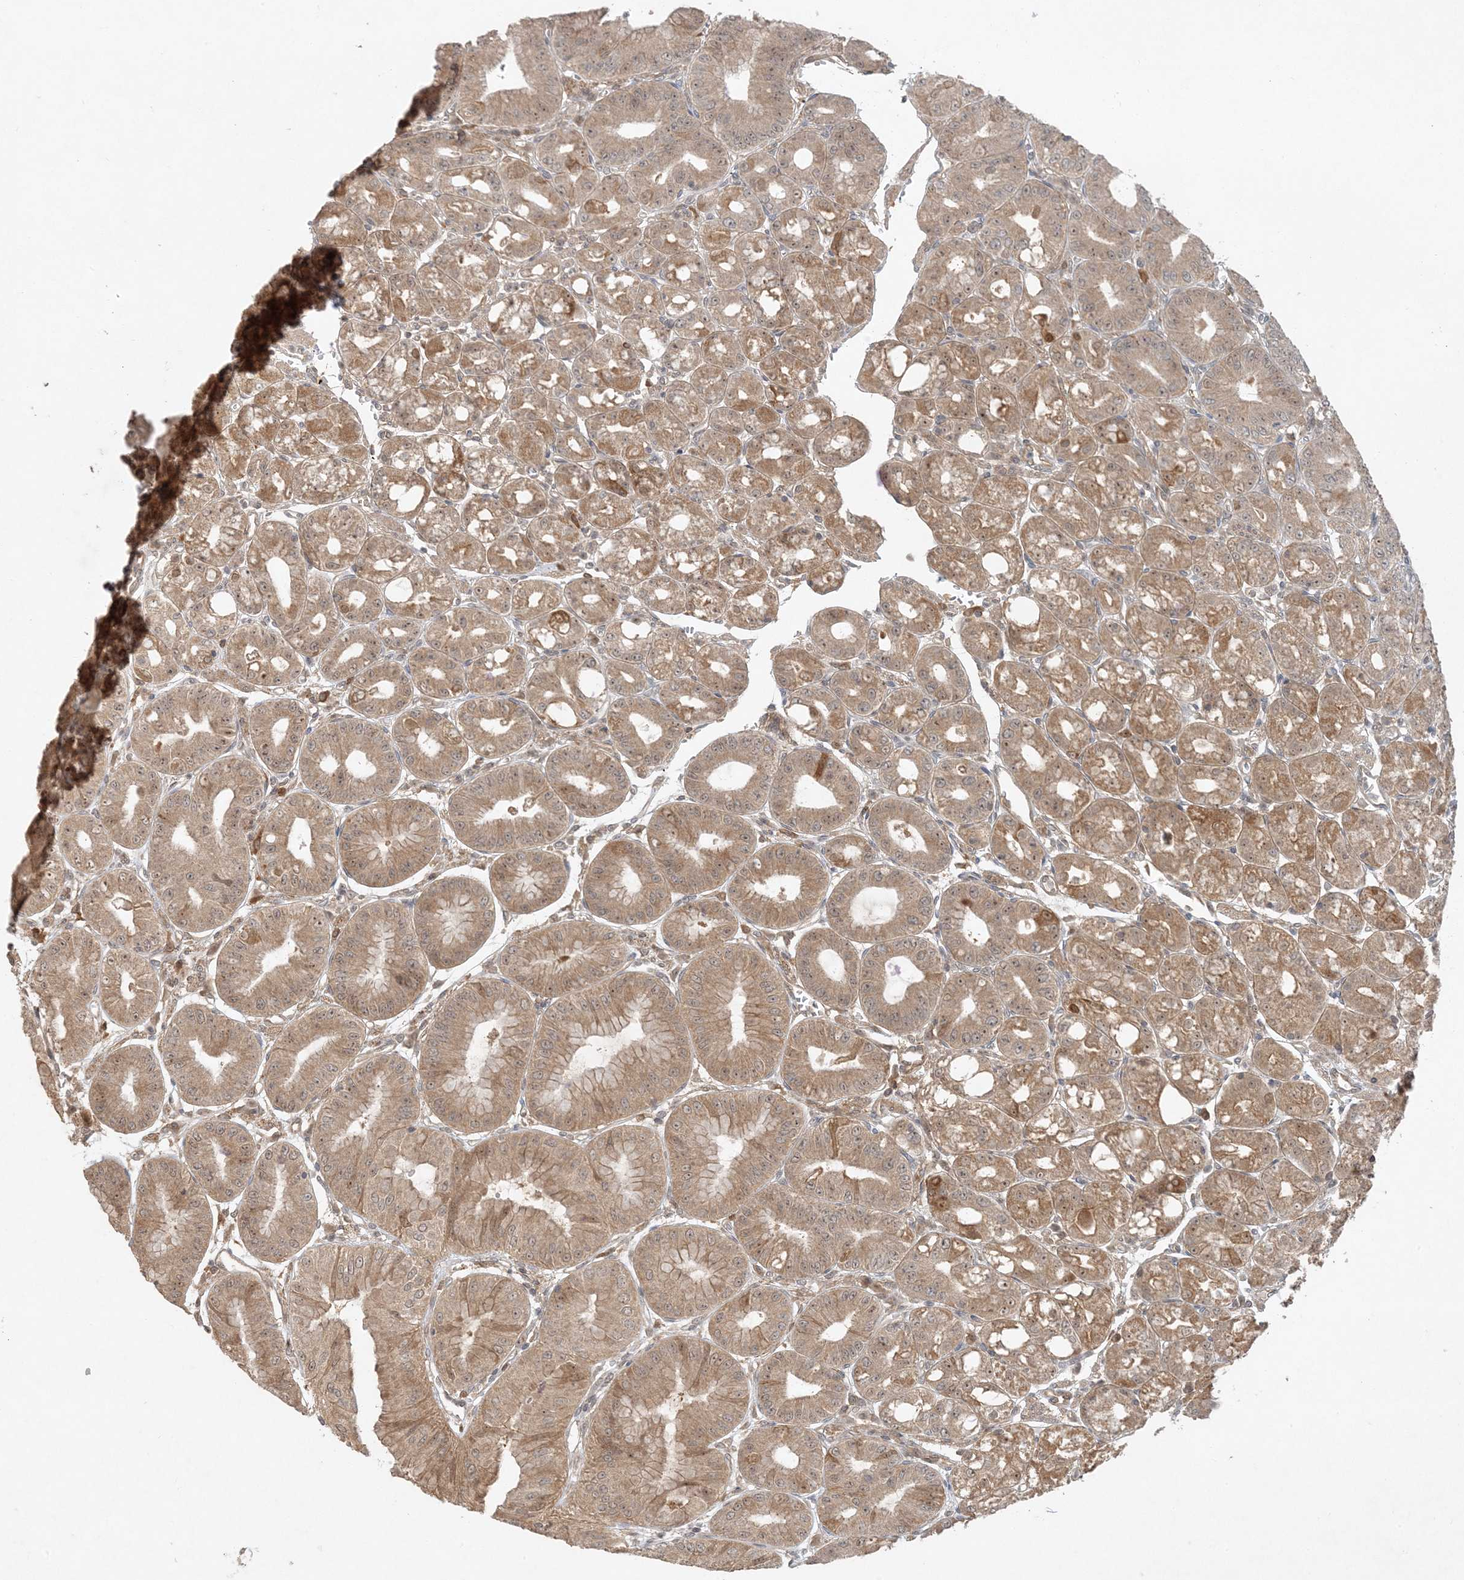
{"staining": {"intensity": "moderate", "quantity": ">75%", "location": "cytoplasmic/membranous,nuclear"}, "tissue": "stomach", "cell_type": "Glandular cells", "image_type": "normal", "snomed": [{"axis": "morphology", "description": "Normal tissue, NOS"}, {"axis": "topography", "description": "Stomach, lower"}], "caption": "IHC histopathology image of normal stomach stained for a protein (brown), which displays medium levels of moderate cytoplasmic/membranous,nuclear positivity in about >75% of glandular cells.", "gene": "ZCCHC4", "patient": {"sex": "male", "age": 71}}